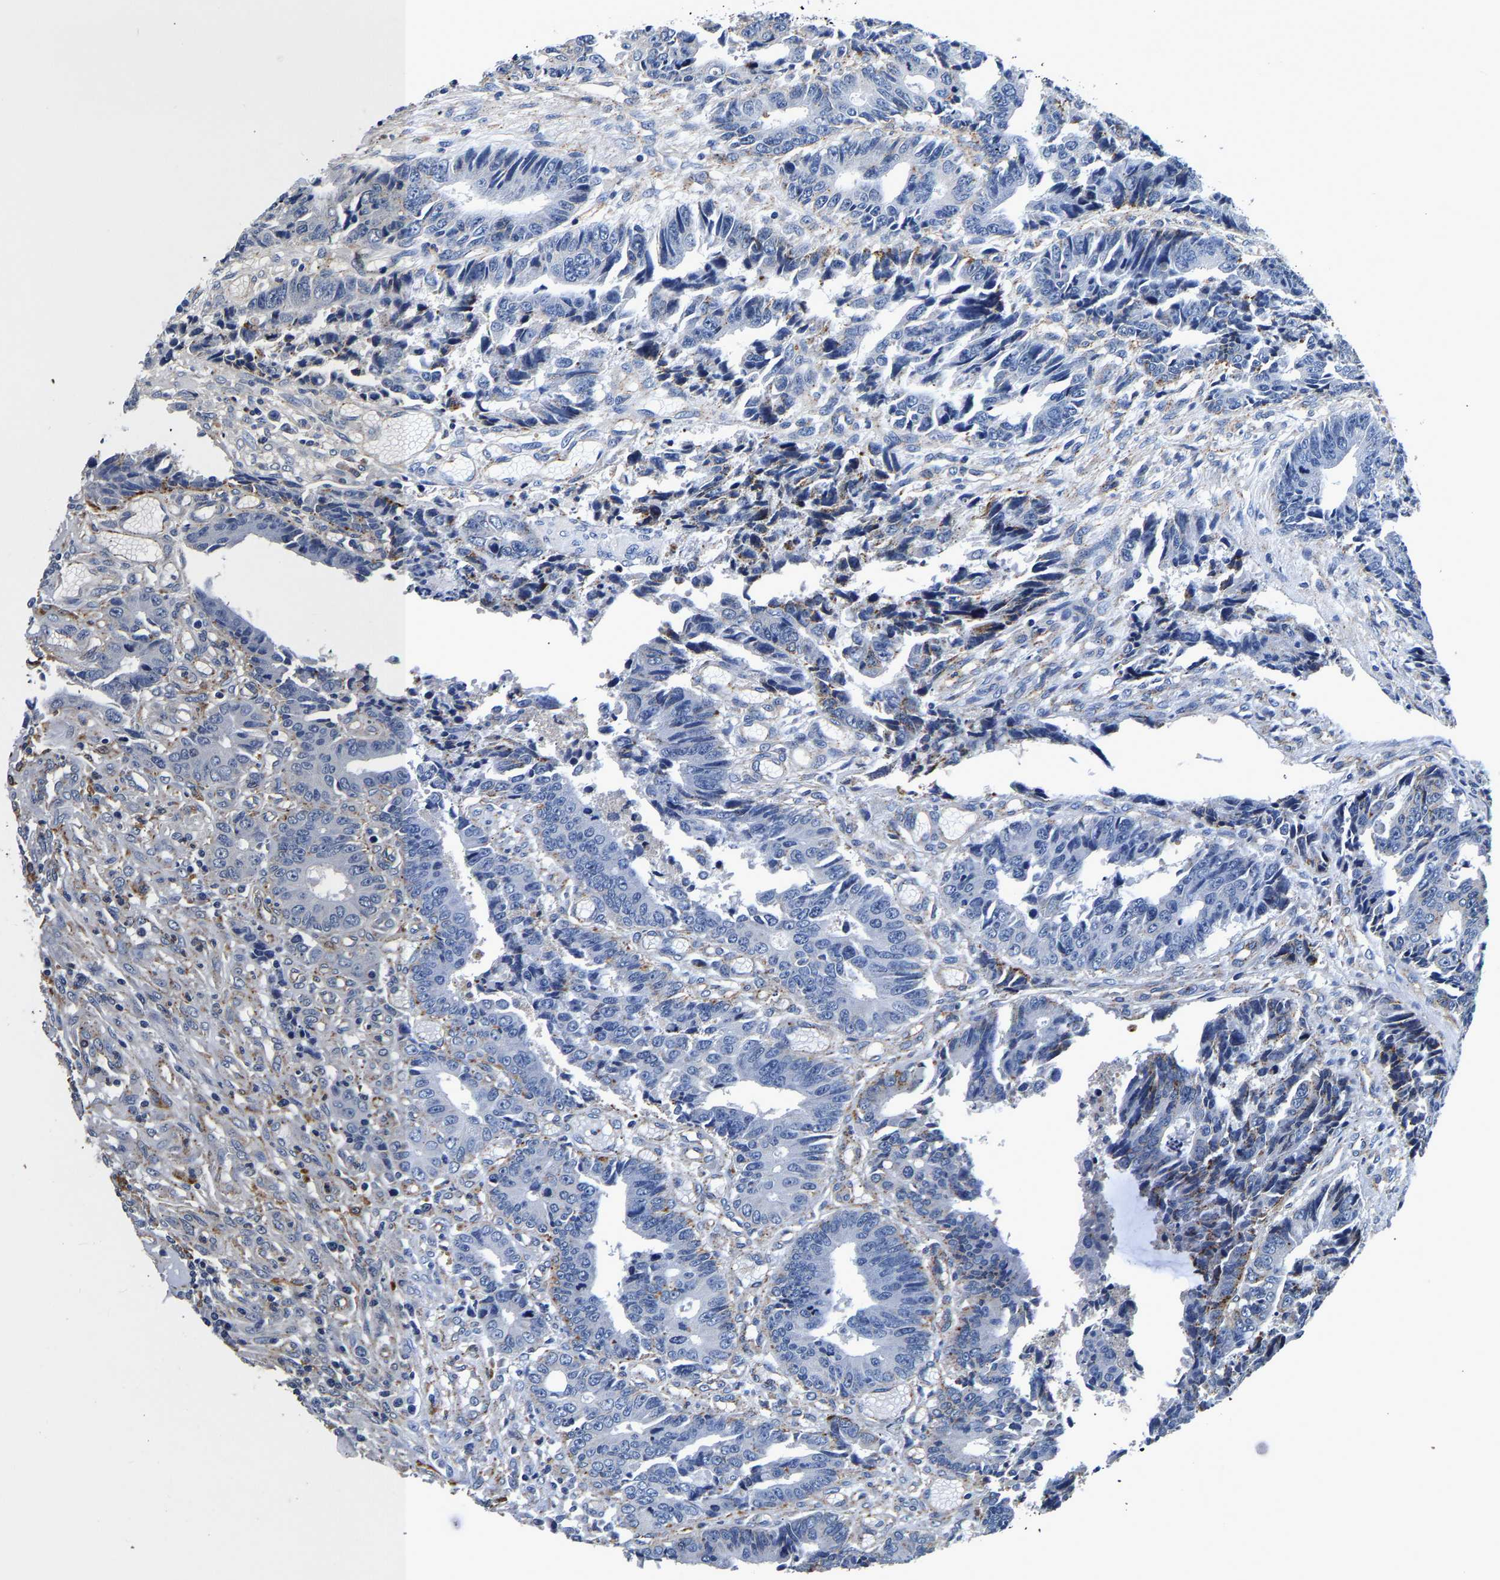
{"staining": {"intensity": "negative", "quantity": "none", "location": "none"}, "tissue": "colorectal cancer", "cell_type": "Tumor cells", "image_type": "cancer", "snomed": [{"axis": "morphology", "description": "Adenocarcinoma, NOS"}, {"axis": "topography", "description": "Rectum"}], "caption": "Adenocarcinoma (colorectal) was stained to show a protein in brown. There is no significant positivity in tumor cells. (Stains: DAB (3,3'-diaminobenzidine) immunohistochemistry with hematoxylin counter stain, Microscopy: brightfield microscopy at high magnification).", "gene": "GRN", "patient": {"sex": "male", "age": 84}}